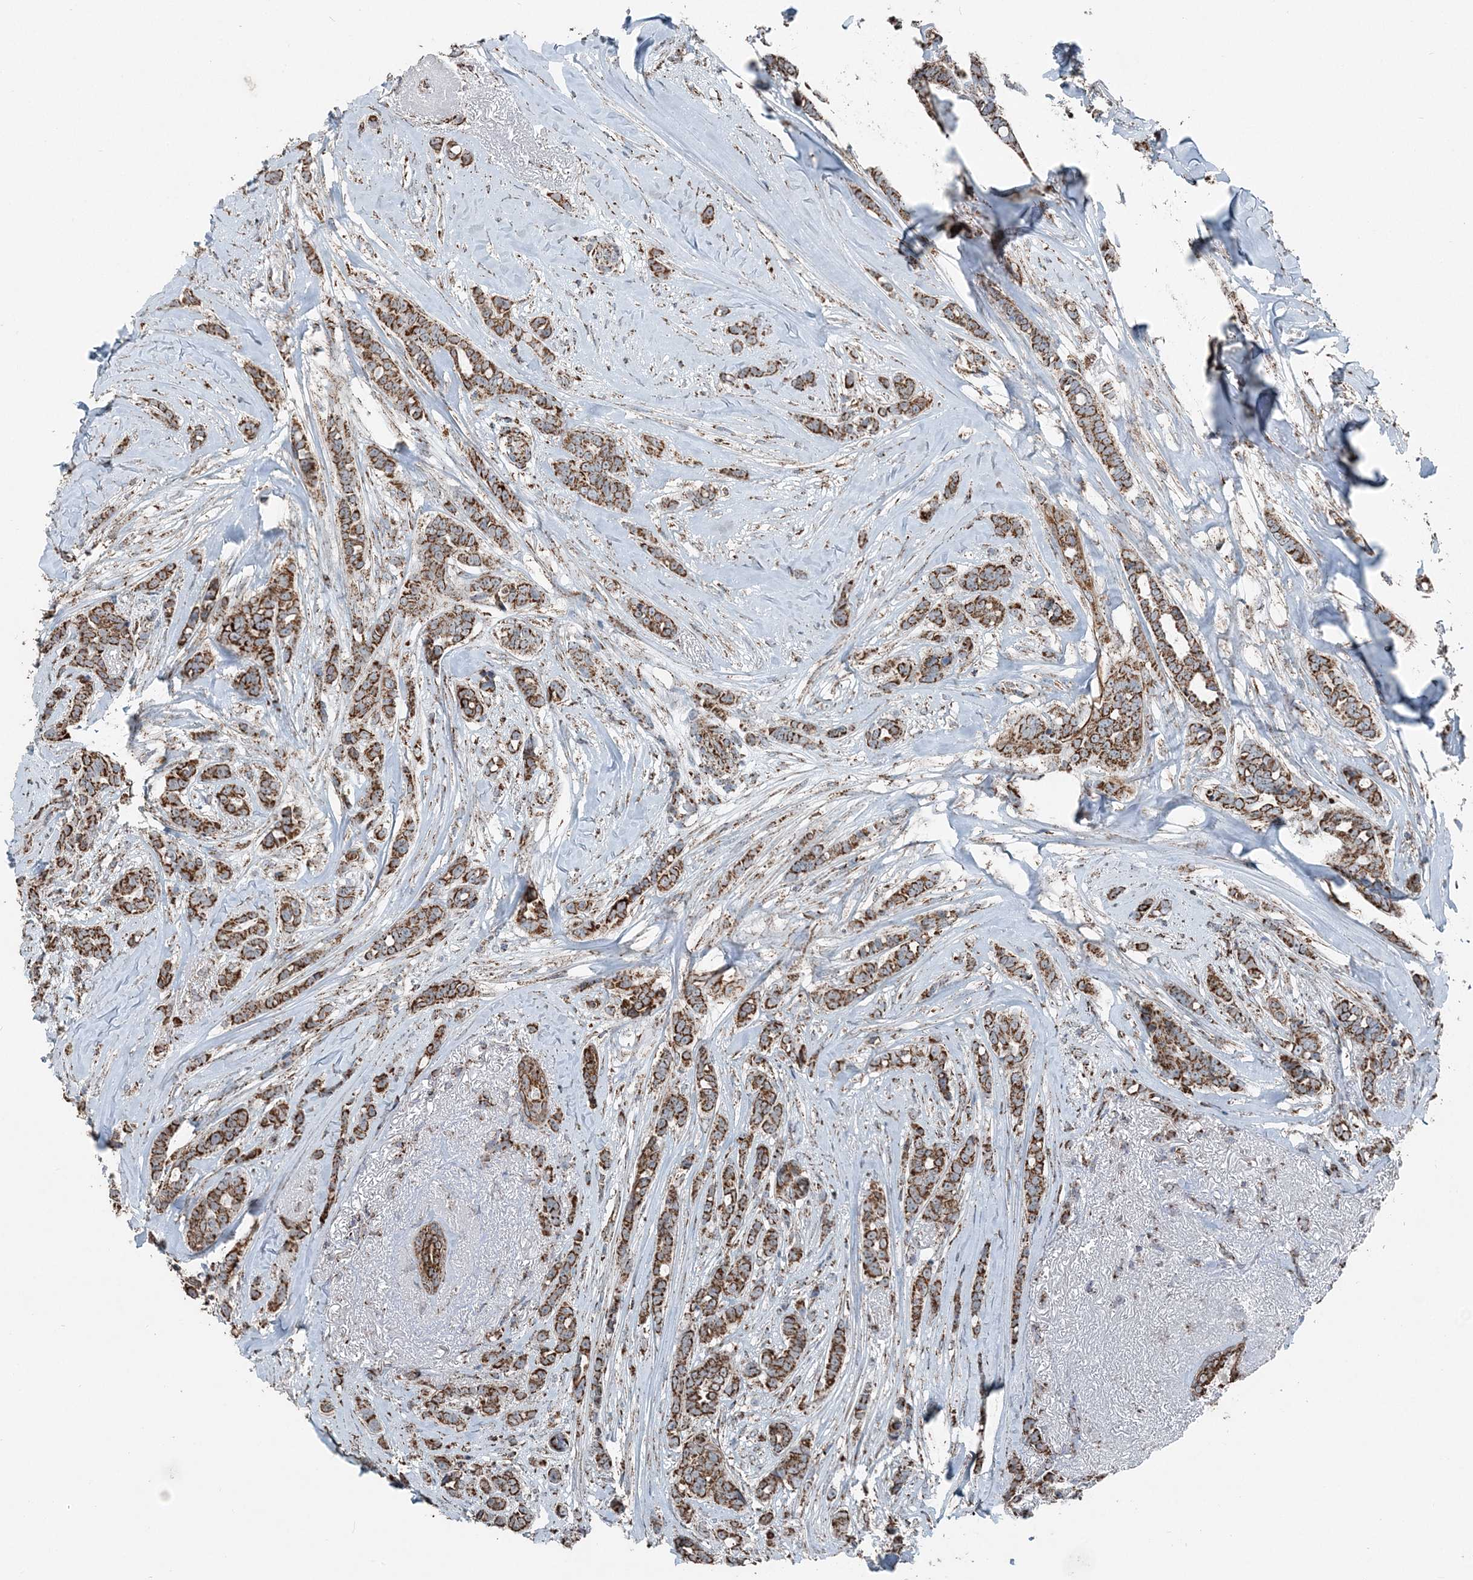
{"staining": {"intensity": "moderate", "quantity": ">75%", "location": "cytoplasmic/membranous"}, "tissue": "breast cancer", "cell_type": "Tumor cells", "image_type": "cancer", "snomed": [{"axis": "morphology", "description": "Lobular carcinoma"}, {"axis": "topography", "description": "Breast"}], "caption": "Immunohistochemical staining of human breast lobular carcinoma shows medium levels of moderate cytoplasmic/membranous staining in about >75% of tumor cells.", "gene": "SUCLG1", "patient": {"sex": "female", "age": 51}}